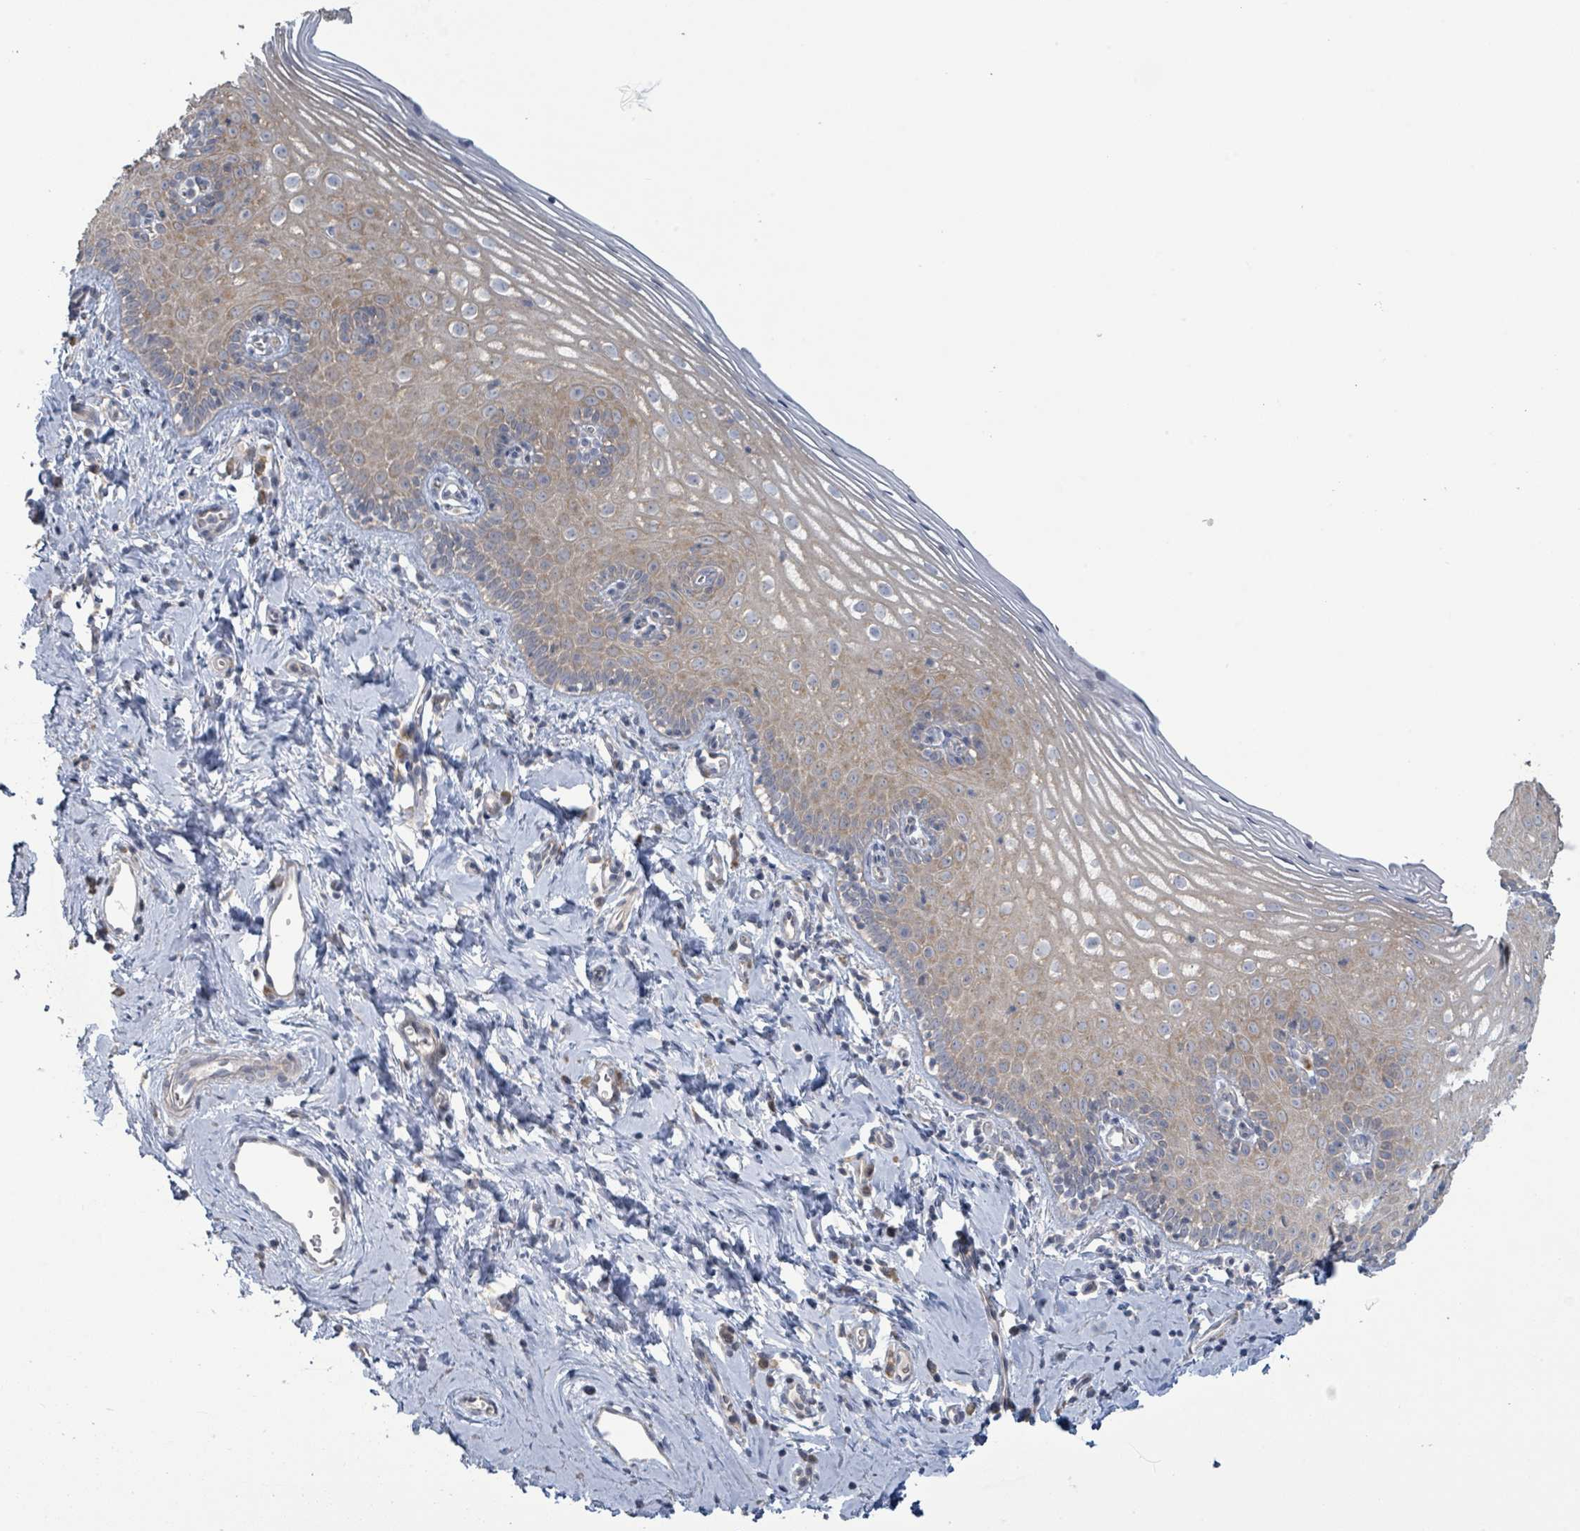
{"staining": {"intensity": "moderate", "quantity": "<25%", "location": "cytoplasmic/membranous"}, "tissue": "cervix", "cell_type": "Glandular cells", "image_type": "normal", "snomed": [{"axis": "morphology", "description": "Normal tissue, NOS"}, {"axis": "topography", "description": "Cervix"}], "caption": "Immunohistochemistry (IHC) of normal human cervix shows low levels of moderate cytoplasmic/membranous positivity in about <25% of glandular cells.", "gene": "RPL32", "patient": {"sex": "female", "age": 44}}